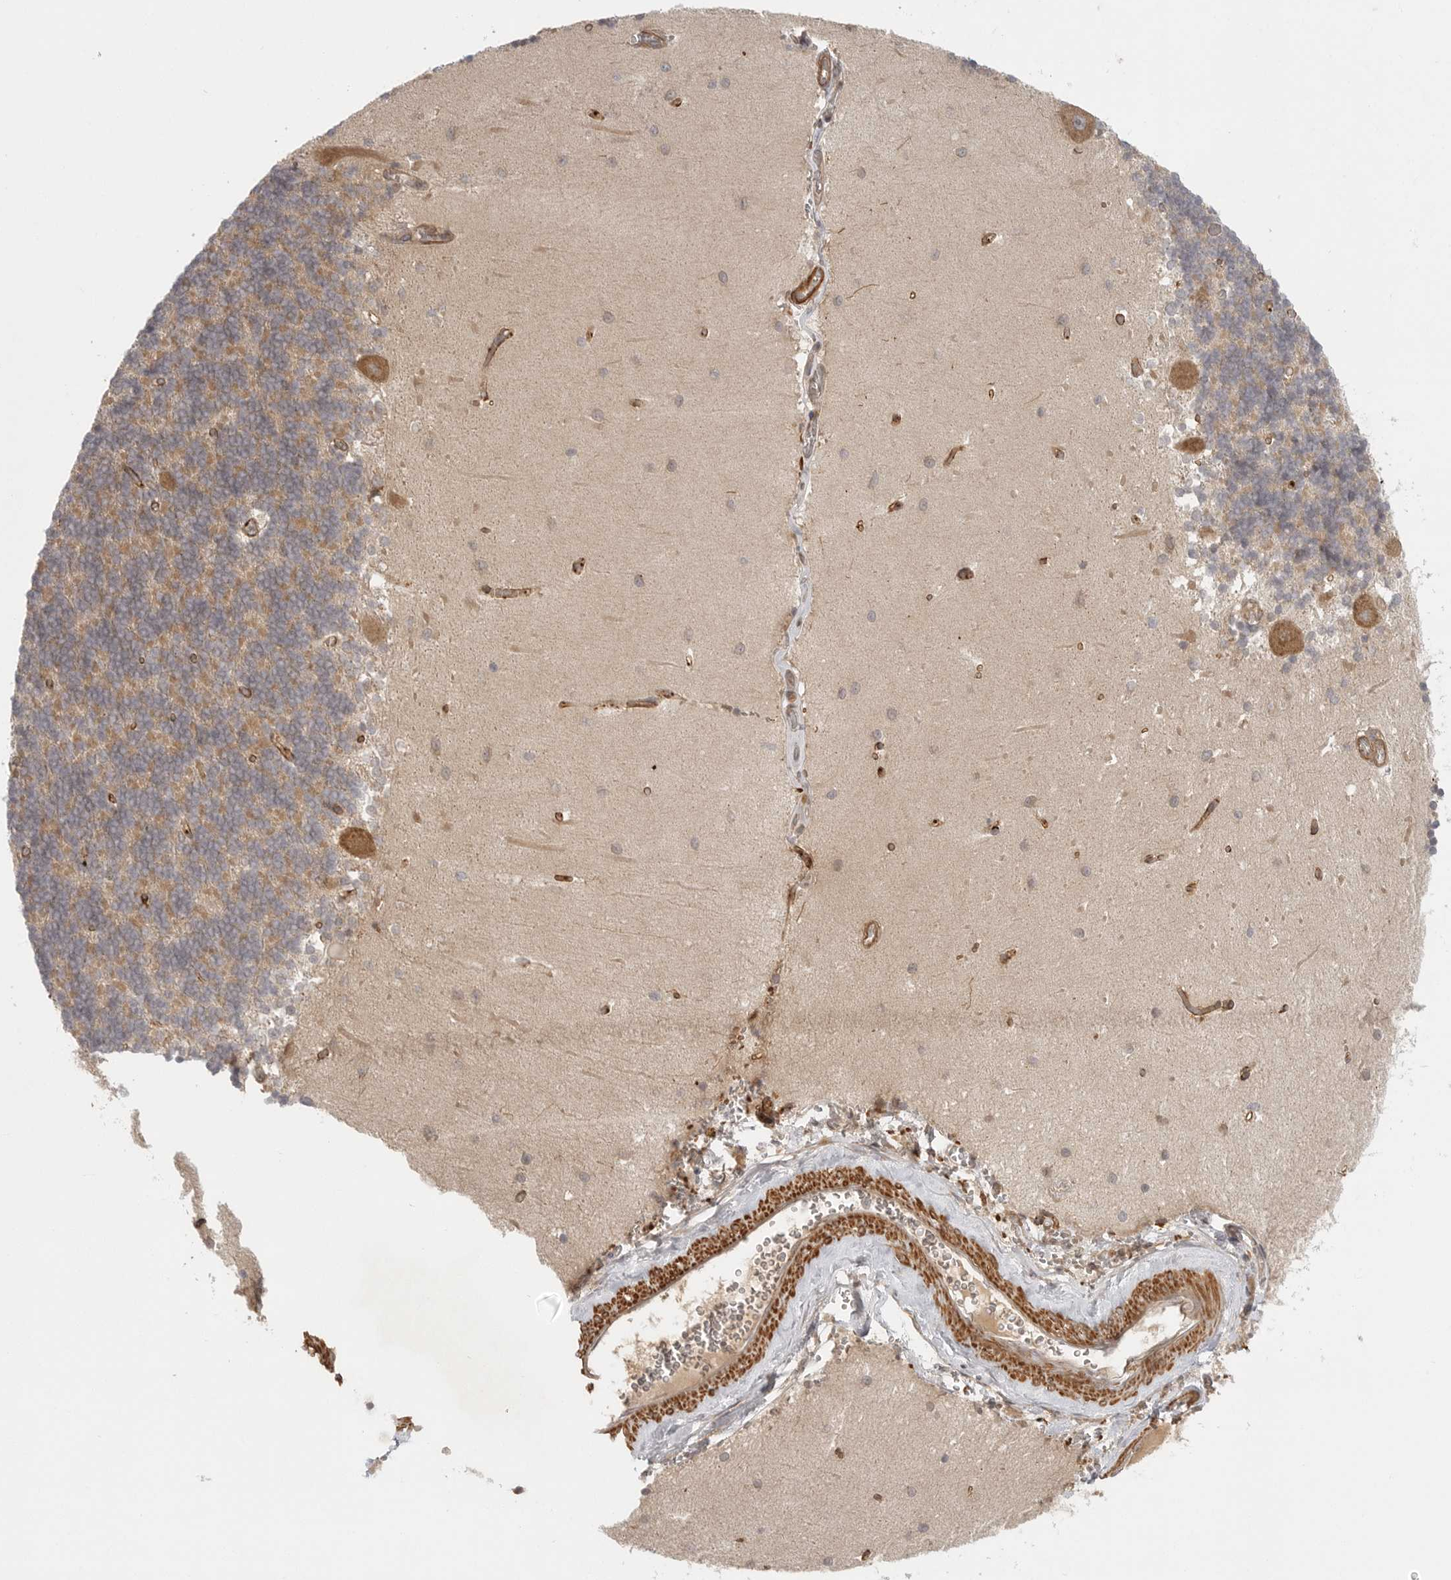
{"staining": {"intensity": "weak", "quantity": "25%-75%", "location": "cytoplasmic/membranous"}, "tissue": "cerebellum", "cell_type": "Cells in granular layer", "image_type": "normal", "snomed": [{"axis": "morphology", "description": "Normal tissue, NOS"}, {"axis": "topography", "description": "Cerebellum"}], "caption": "Immunohistochemical staining of normal human cerebellum displays weak cytoplasmic/membranous protein positivity in approximately 25%-75% of cells in granular layer. (IHC, brightfield microscopy, high magnification).", "gene": "CCPG1", "patient": {"sex": "male", "age": 37}}